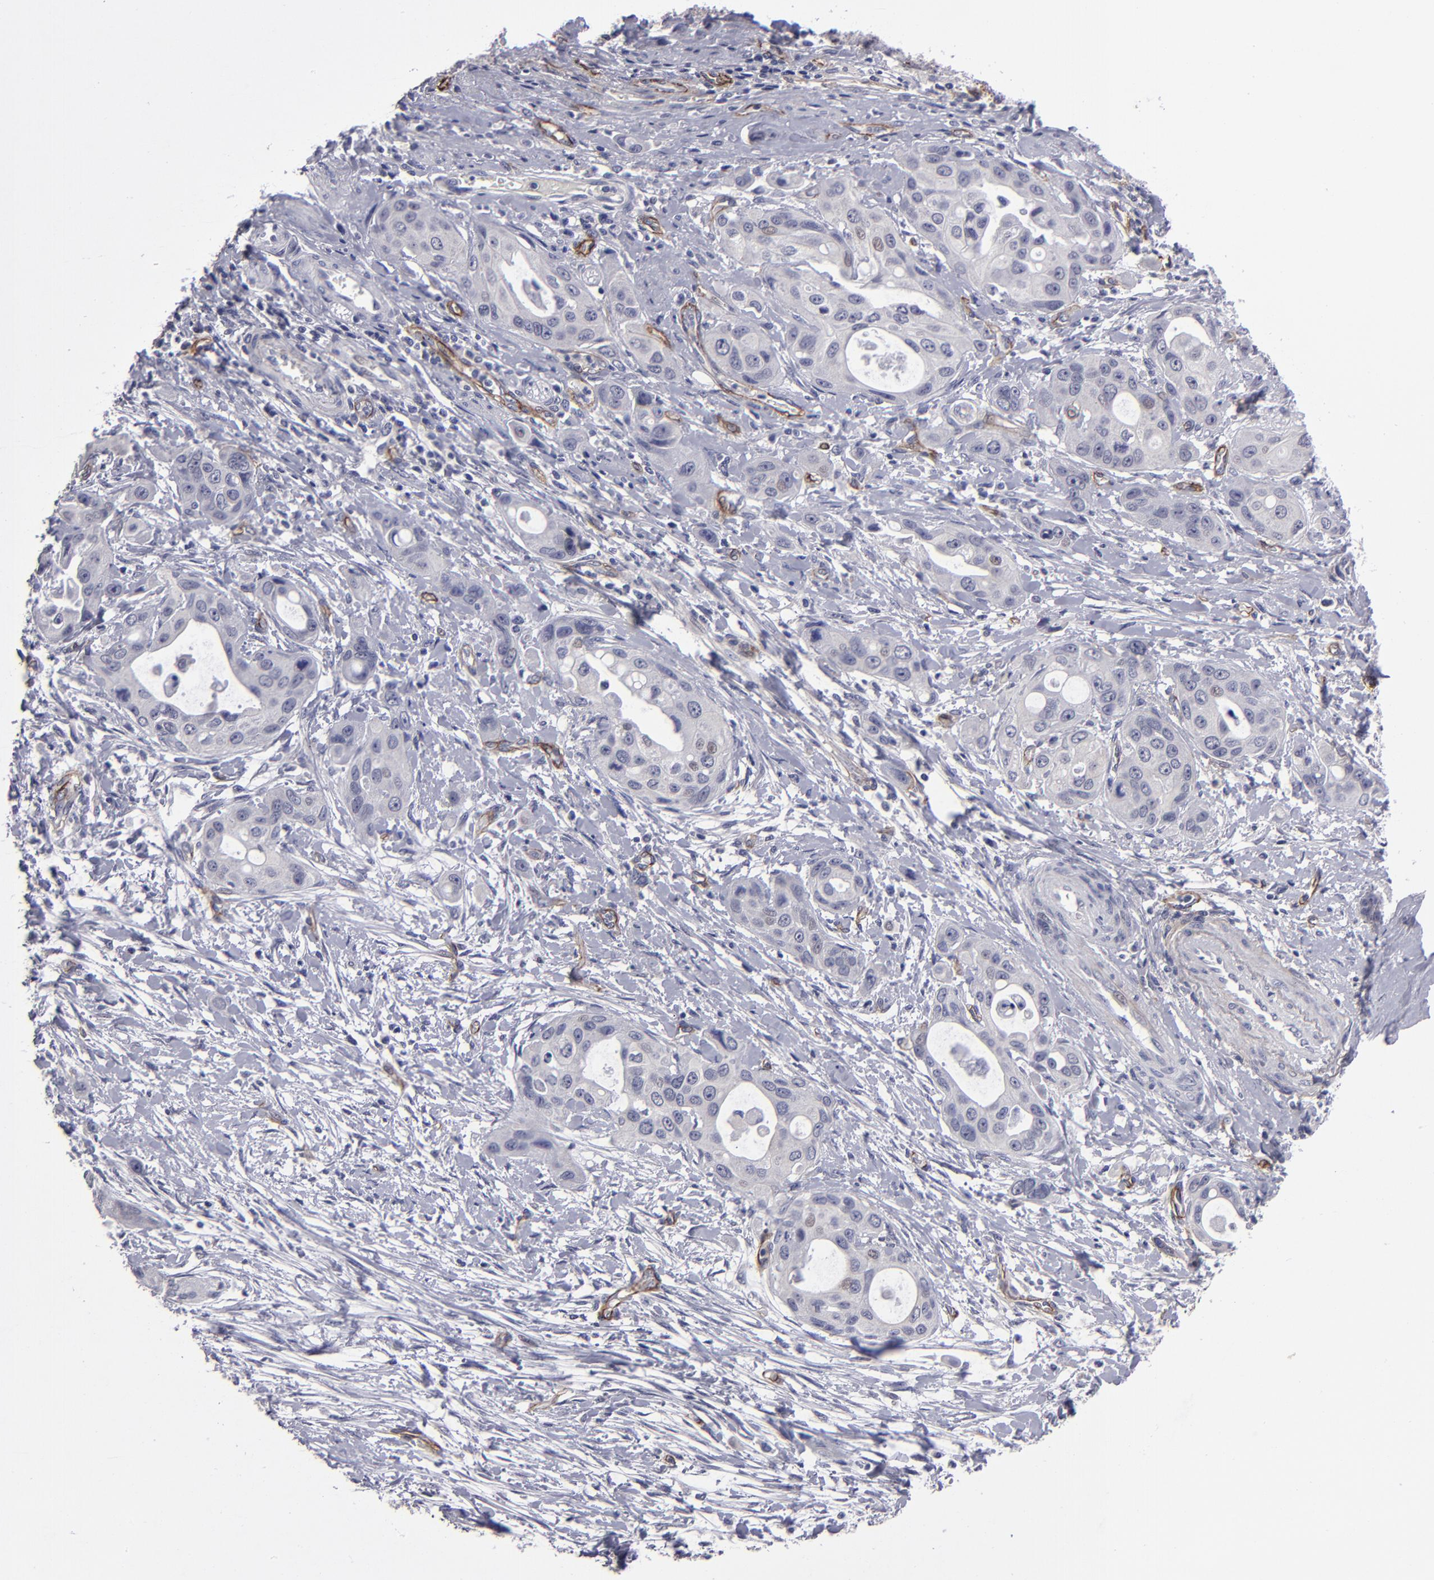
{"staining": {"intensity": "weak", "quantity": "<25%", "location": "cytoplasmic/membranous,nuclear"}, "tissue": "pancreatic cancer", "cell_type": "Tumor cells", "image_type": "cancer", "snomed": [{"axis": "morphology", "description": "Adenocarcinoma, NOS"}, {"axis": "topography", "description": "Pancreas"}], "caption": "The immunohistochemistry image has no significant expression in tumor cells of pancreatic cancer (adenocarcinoma) tissue.", "gene": "ZNF175", "patient": {"sex": "female", "age": 60}}